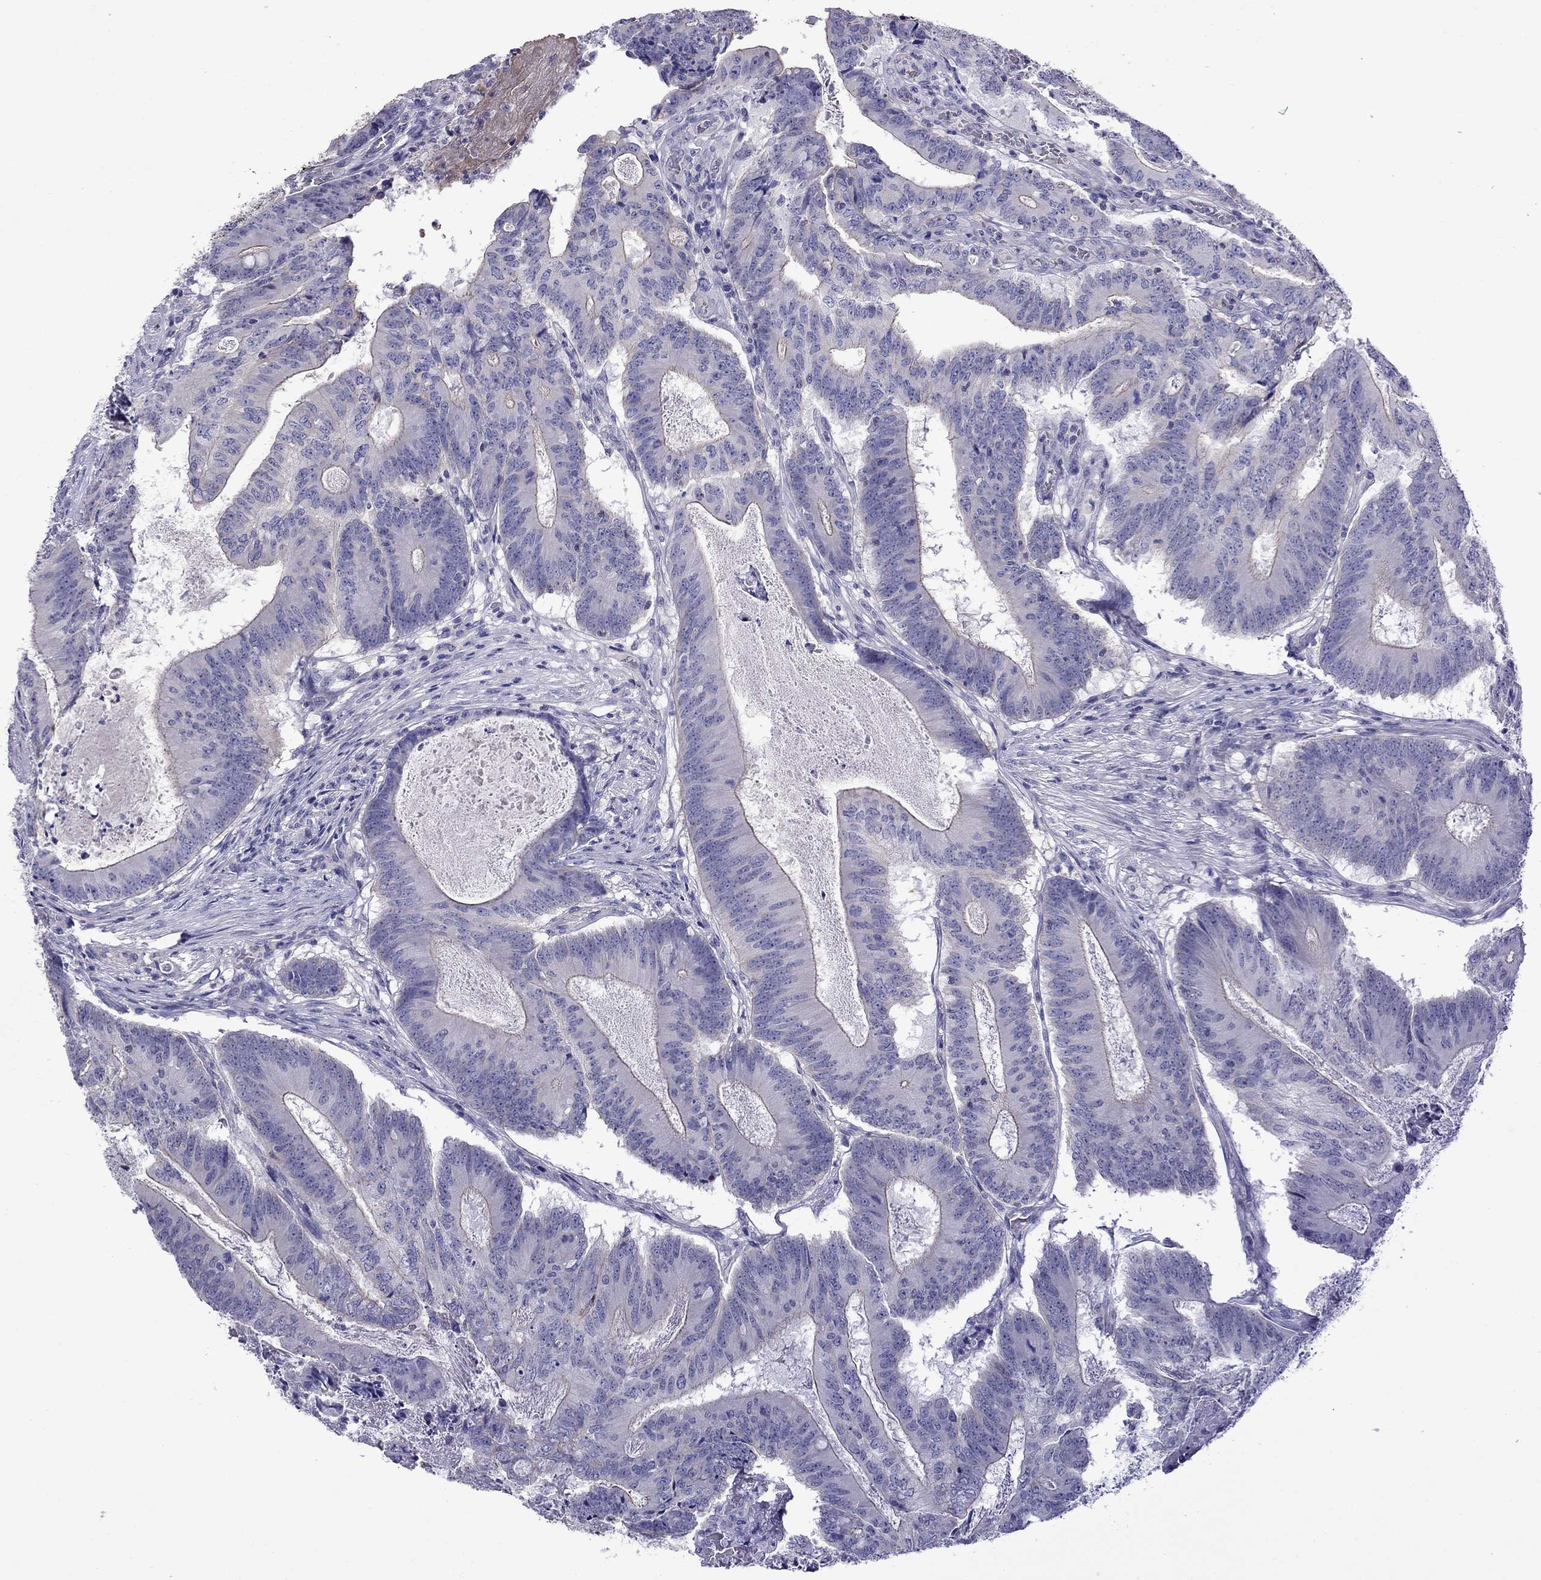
{"staining": {"intensity": "negative", "quantity": "none", "location": "none"}, "tissue": "colorectal cancer", "cell_type": "Tumor cells", "image_type": "cancer", "snomed": [{"axis": "morphology", "description": "Adenocarcinoma, NOS"}, {"axis": "topography", "description": "Colon"}], "caption": "Immunohistochemical staining of colorectal cancer (adenocarcinoma) reveals no significant staining in tumor cells.", "gene": "STAR", "patient": {"sex": "female", "age": 70}}